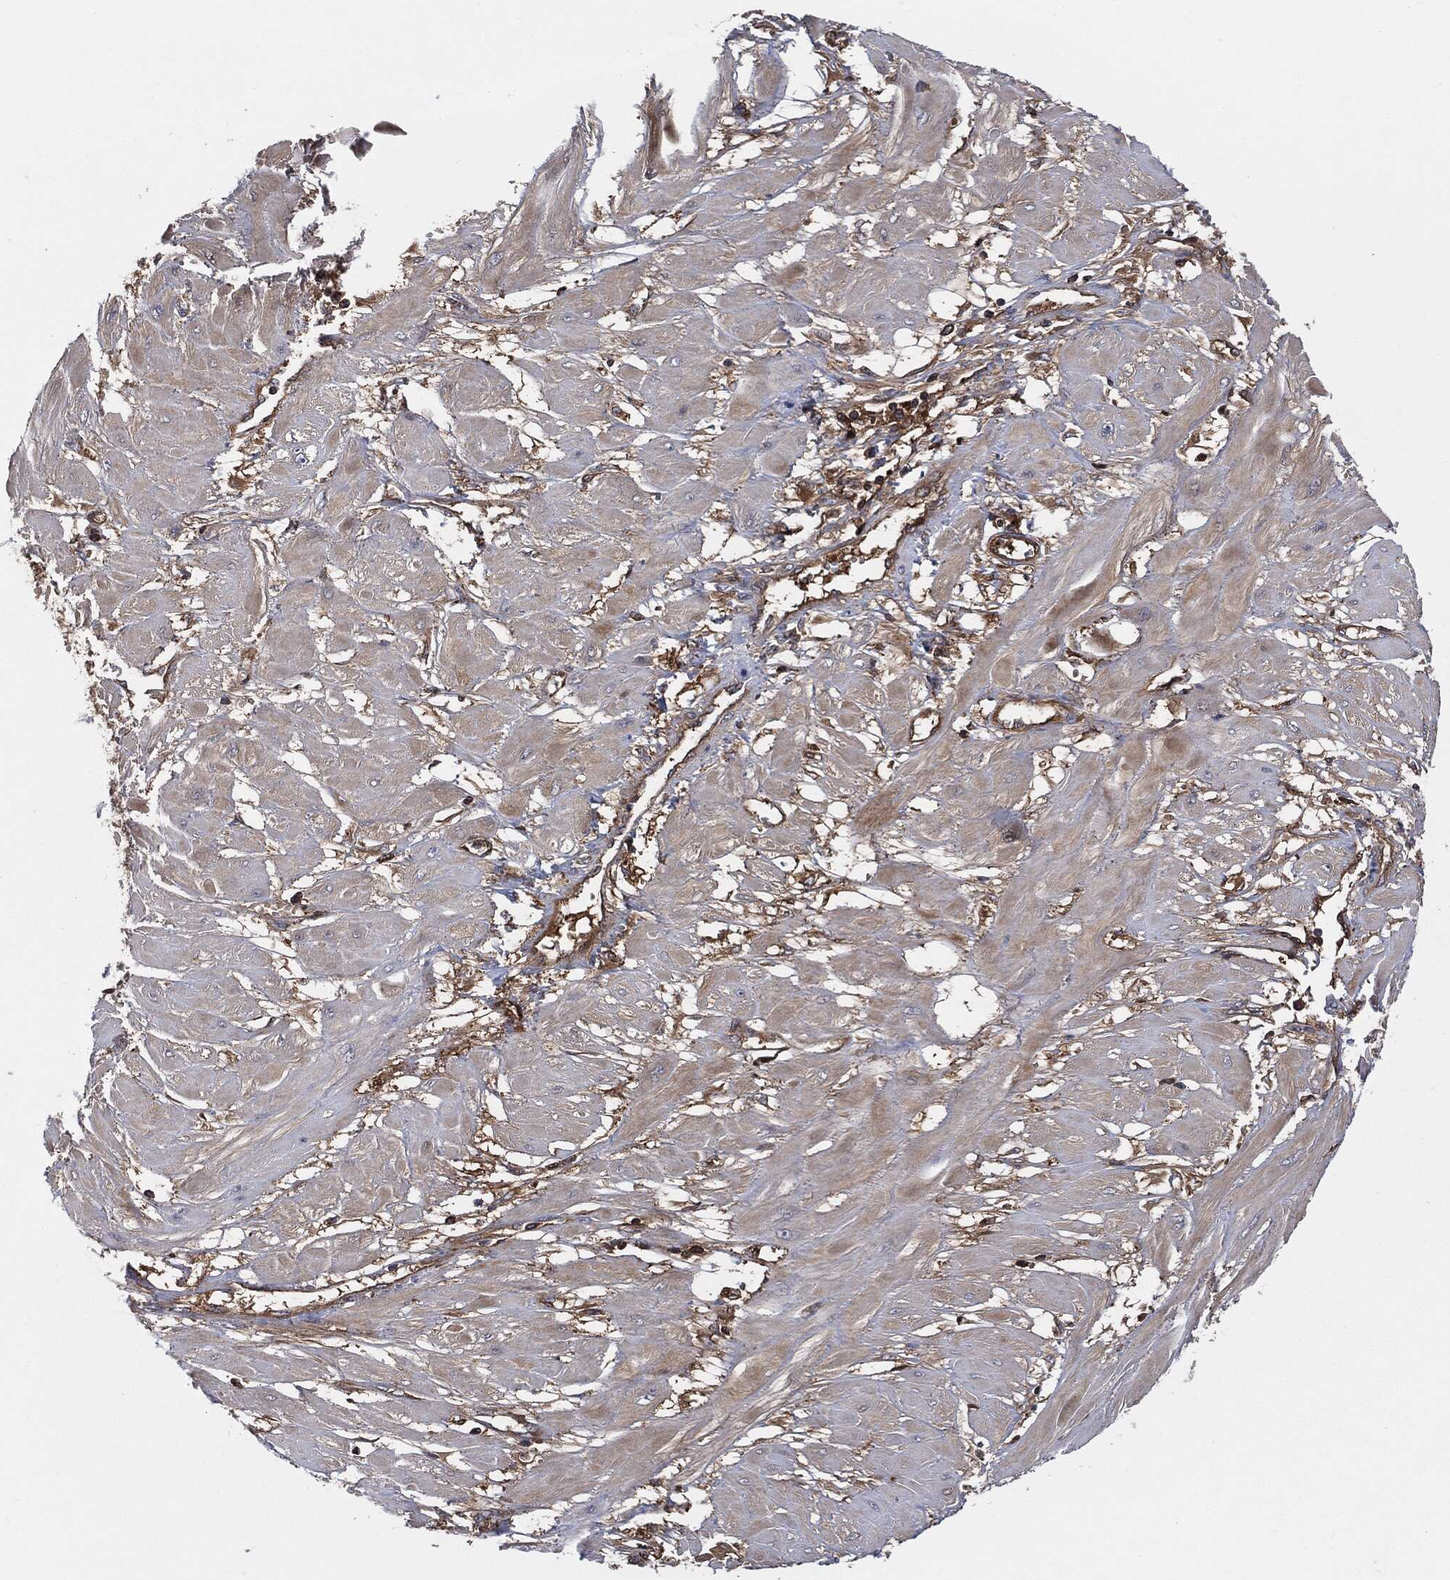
{"staining": {"intensity": "weak", "quantity": ">75%", "location": "cytoplasmic/membranous"}, "tissue": "cervical cancer", "cell_type": "Tumor cells", "image_type": "cancer", "snomed": [{"axis": "morphology", "description": "Squamous cell carcinoma, NOS"}, {"axis": "topography", "description": "Cervix"}], "caption": "Immunohistochemistry (IHC) staining of squamous cell carcinoma (cervical), which displays low levels of weak cytoplasmic/membranous expression in about >75% of tumor cells indicating weak cytoplasmic/membranous protein expression. The staining was performed using DAB (3,3'-diaminobenzidine) (brown) for protein detection and nuclei were counterstained in hematoxylin (blue).", "gene": "XPNPEP1", "patient": {"sex": "female", "age": 34}}